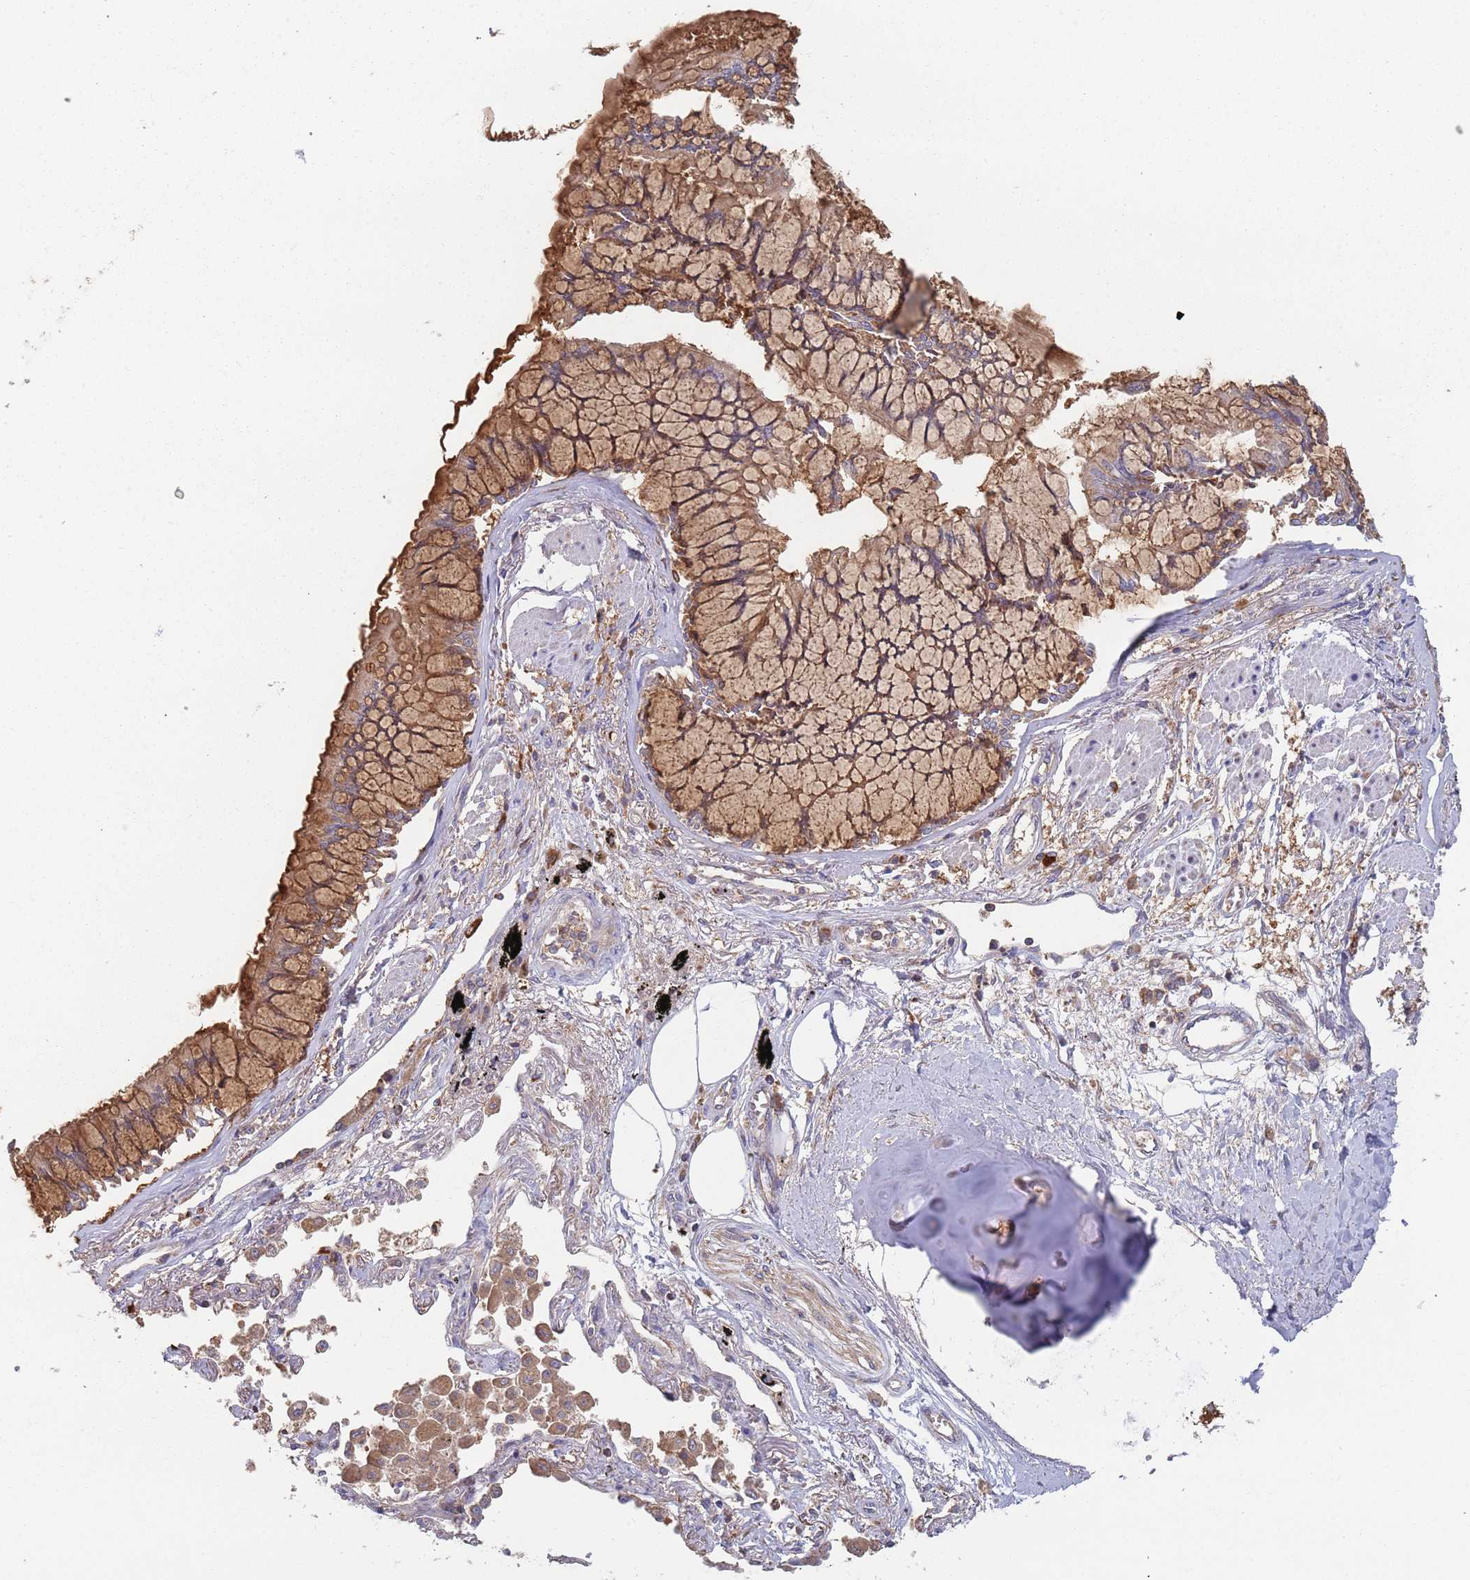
{"staining": {"intensity": "moderate", "quantity": ">75%", "location": "cytoplasmic/membranous"}, "tissue": "lung cancer", "cell_type": "Tumor cells", "image_type": "cancer", "snomed": [{"axis": "morphology", "description": "Adenocarcinoma, NOS"}, {"axis": "topography", "description": "Lung"}], "caption": "Immunohistochemistry of human lung adenocarcinoma shows medium levels of moderate cytoplasmic/membranous staining in approximately >75% of tumor cells. (brown staining indicates protein expression, while blue staining denotes nuclei).", "gene": "GDI2", "patient": {"sex": "male", "age": 67}}